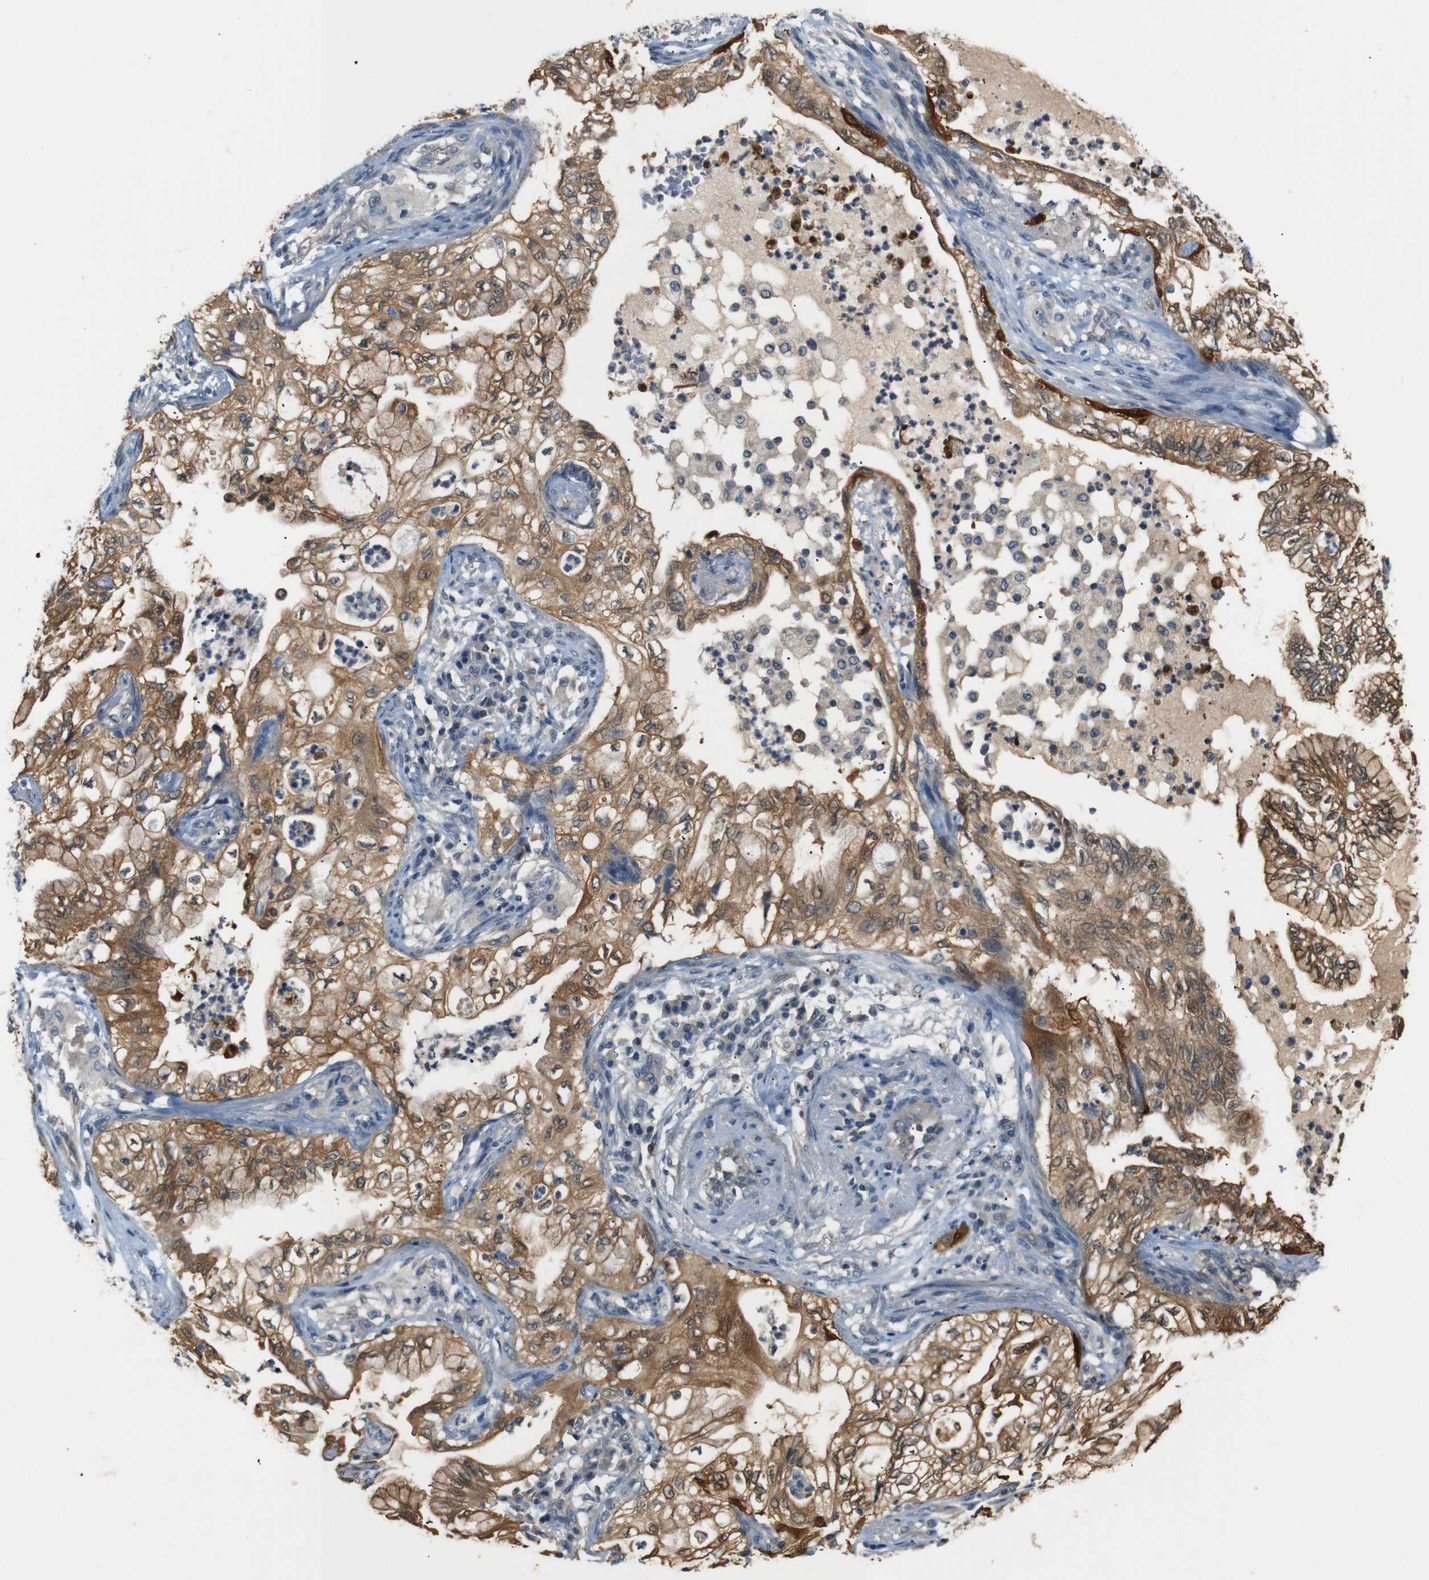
{"staining": {"intensity": "moderate", "quantity": ">75%", "location": "cytoplasmic/membranous"}, "tissue": "lung cancer", "cell_type": "Tumor cells", "image_type": "cancer", "snomed": [{"axis": "morphology", "description": "Adenocarcinoma, NOS"}, {"axis": "topography", "description": "Lung"}], "caption": "Lung adenocarcinoma stained with IHC displays moderate cytoplasmic/membranous staining in approximately >75% of tumor cells.", "gene": "SFN", "patient": {"sex": "female", "age": 70}}